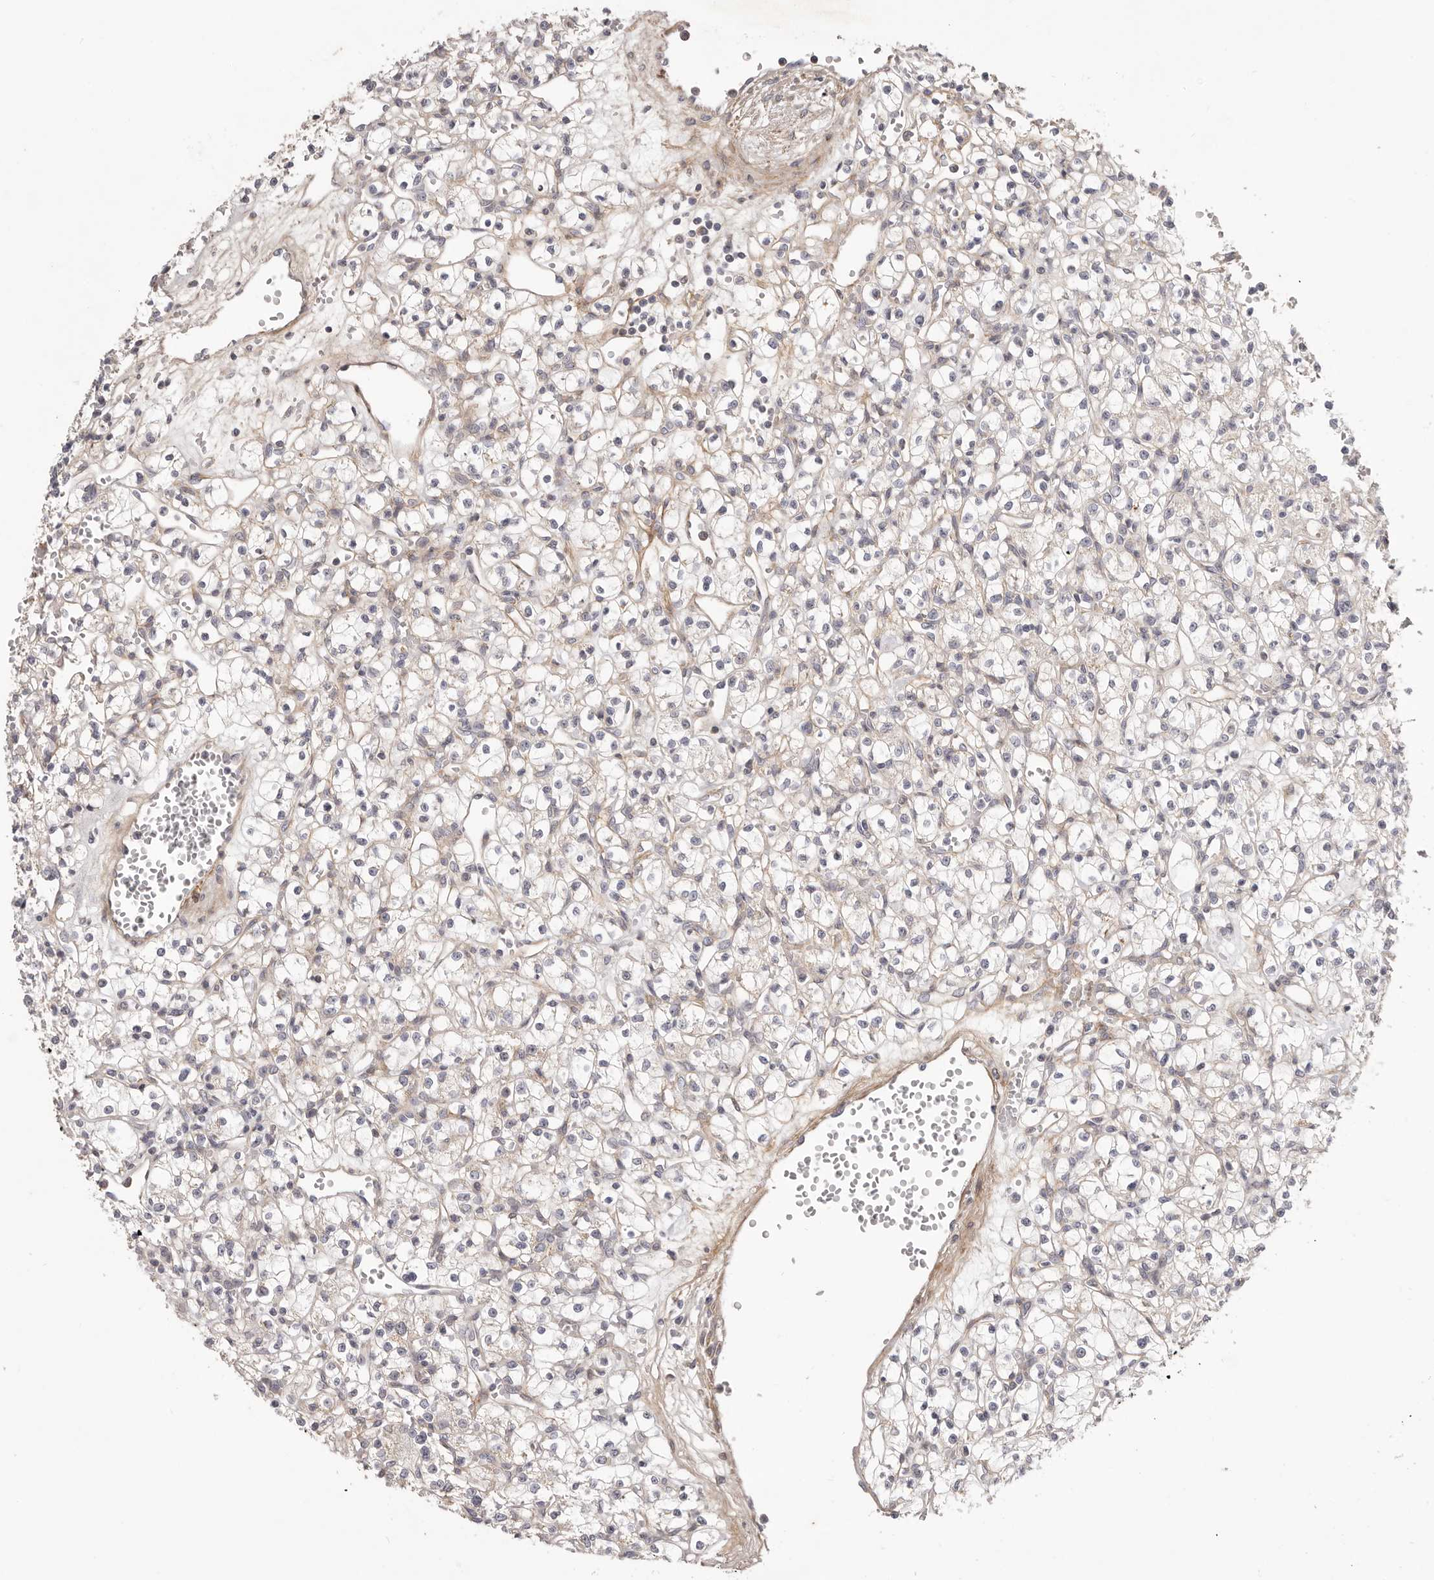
{"staining": {"intensity": "weak", "quantity": "<25%", "location": "cytoplasmic/membranous"}, "tissue": "renal cancer", "cell_type": "Tumor cells", "image_type": "cancer", "snomed": [{"axis": "morphology", "description": "Adenocarcinoma, NOS"}, {"axis": "topography", "description": "Kidney"}], "caption": "Renal adenocarcinoma stained for a protein using immunohistochemistry (IHC) shows no positivity tumor cells.", "gene": "MRPS10", "patient": {"sex": "female", "age": 59}}